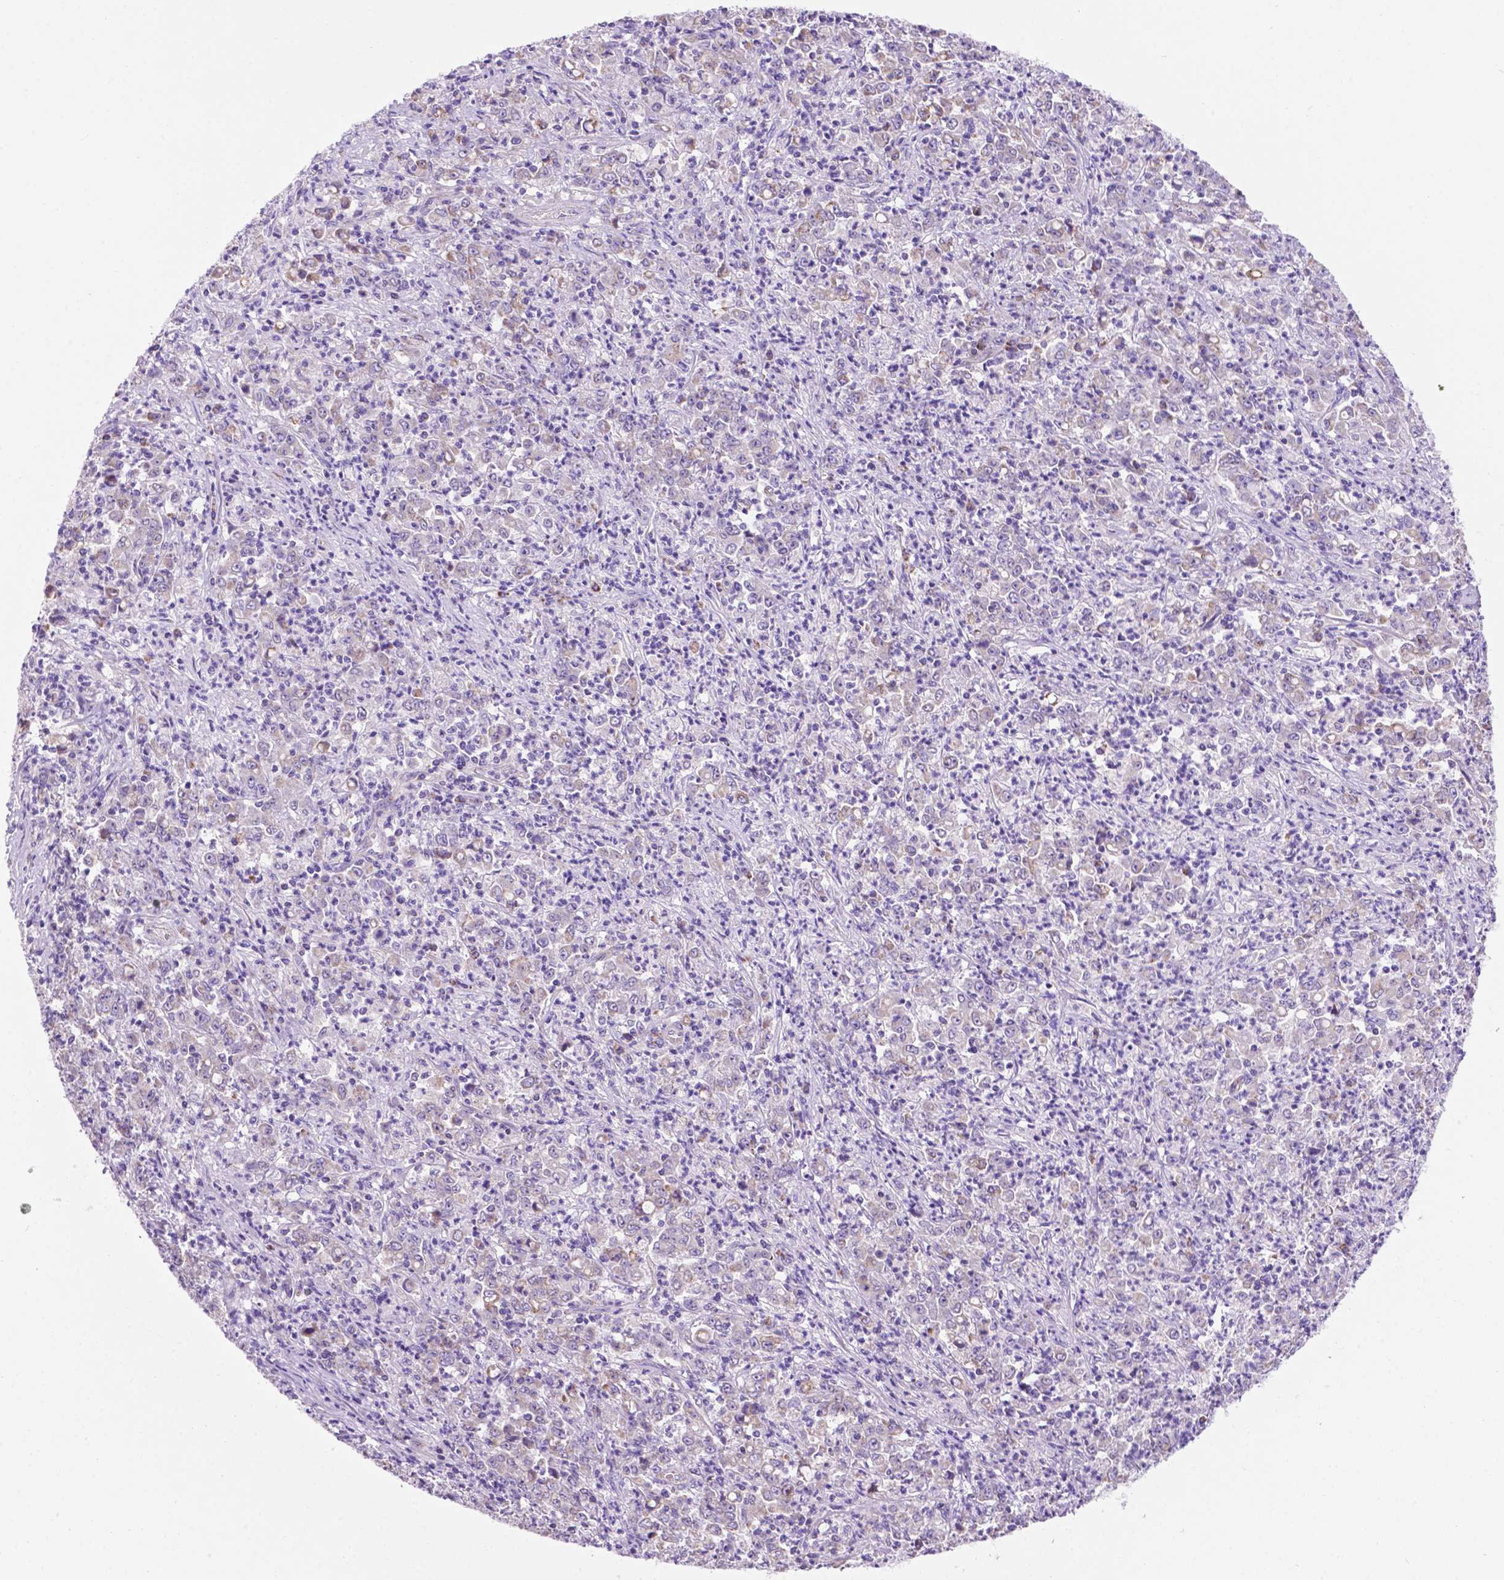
{"staining": {"intensity": "negative", "quantity": "none", "location": "none"}, "tissue": "stomach cancer", "cell_type": "Tumor cells", "image_type": "cancer", "snomed": [{"axis": "morphology", "description": "Adenocarcinoma, NOS"}, {"axis": "topography", "description": "Stomach, lower"}], "caption": "Stomach cancer (adenocarcinoma) stained for a protein using IHC displays no positivity tumor cells.", "gene": "PHYHIP", "patient": {"sex": "female", "age": 71}}